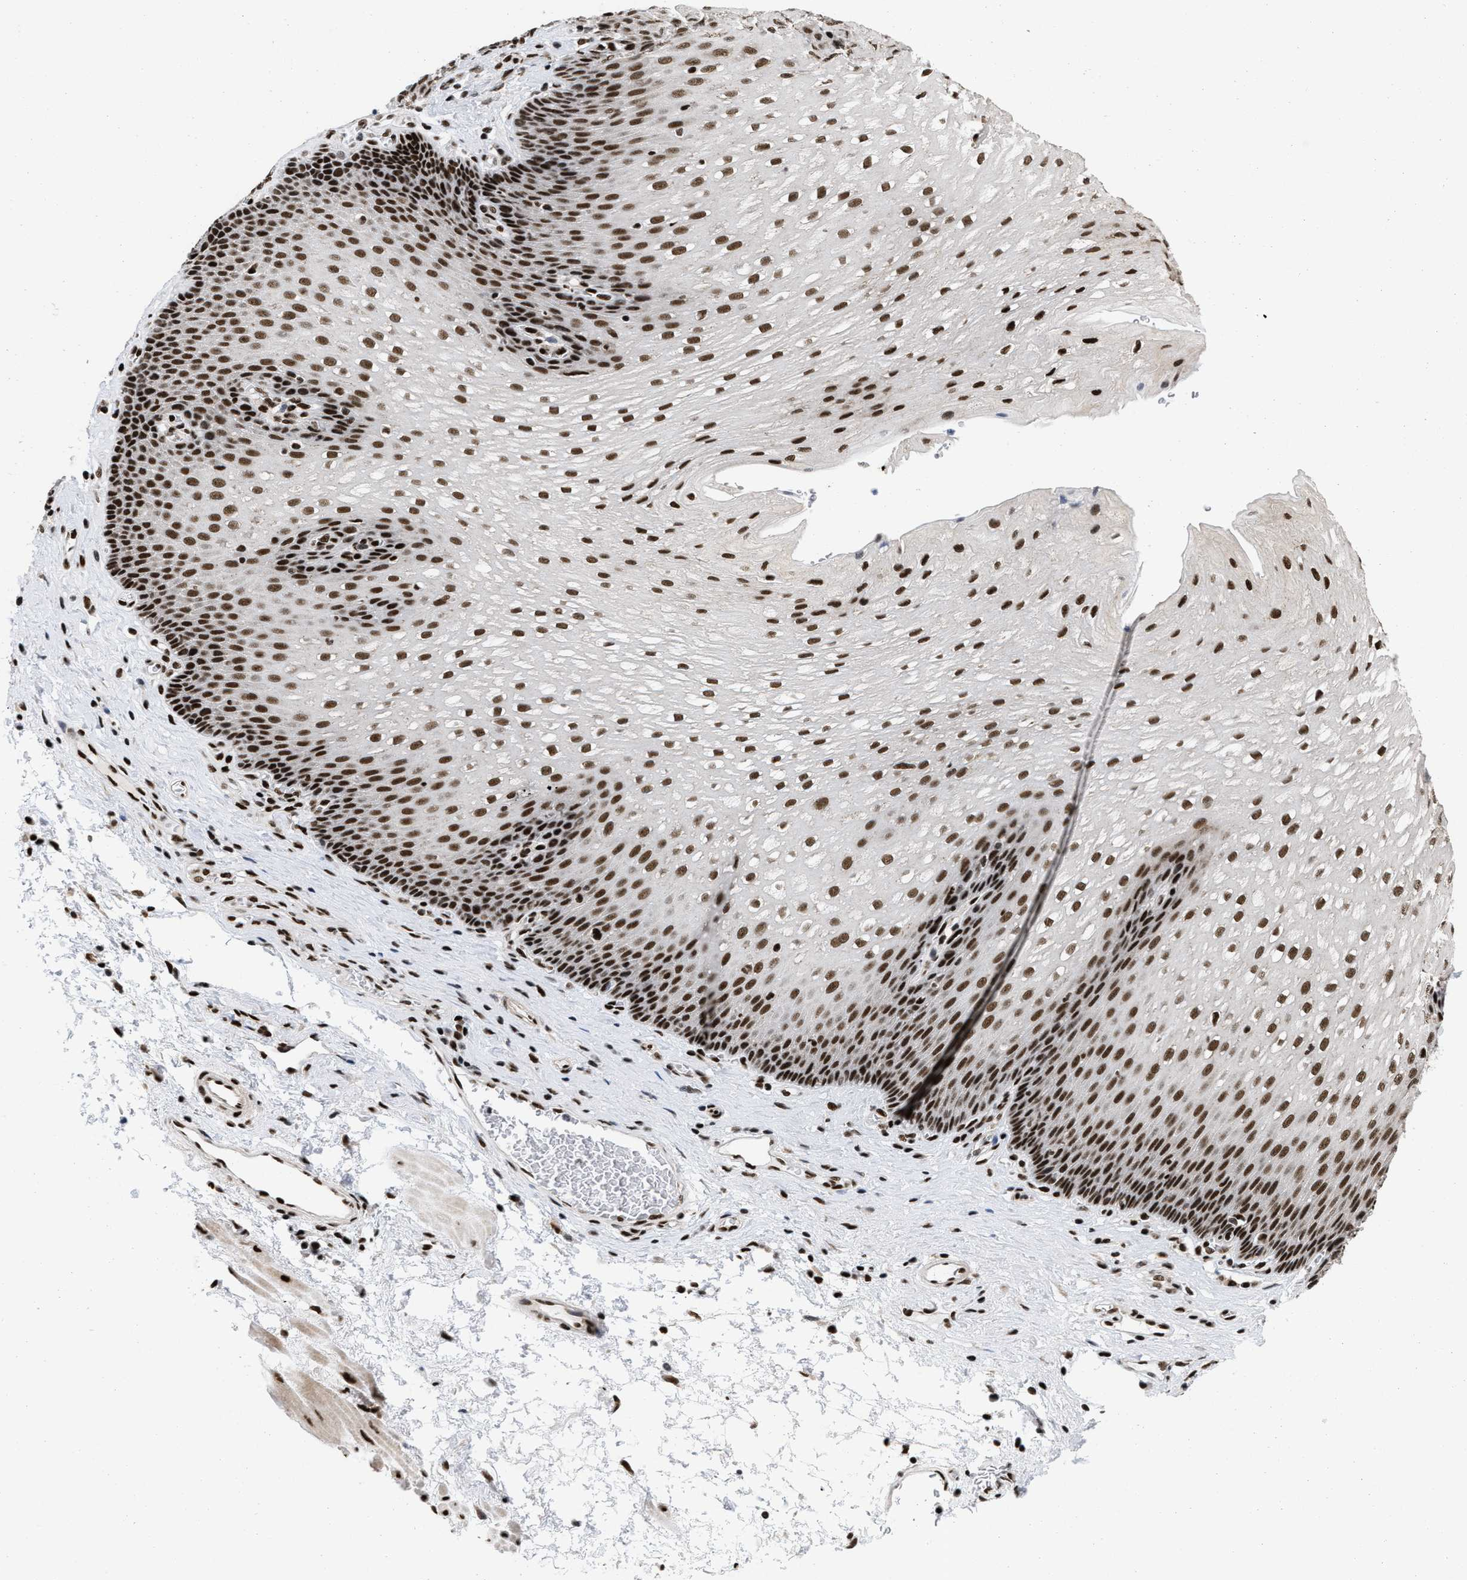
{"staining": {"intensity": "strong", "quantity": ">75%", "location": "nuclear"}, "tissue": "esophagus", "cell_type": "Squamous epithelial cells", "image_type": "normal", "snomed": [{"axis": "morphology", "description": "Normal tissue, NOS"}, {"axis": "topography", "description": "Esophagus"}], "caption": "DAB (3,3'-diaminobenzidine) immunohistochemical staining of unremarkable esophagus demonstrates strong nuclear protein expression in about >75% of squamous epithelial cells. The staining is performed using DAB (3,3'-diaminobenzidine) brown chromogen to label protein expression. The nuclei are counter-stained blue using hematoxylin.", "gene": "CREB1", "patient": {"sex": "male", "age": 48}}